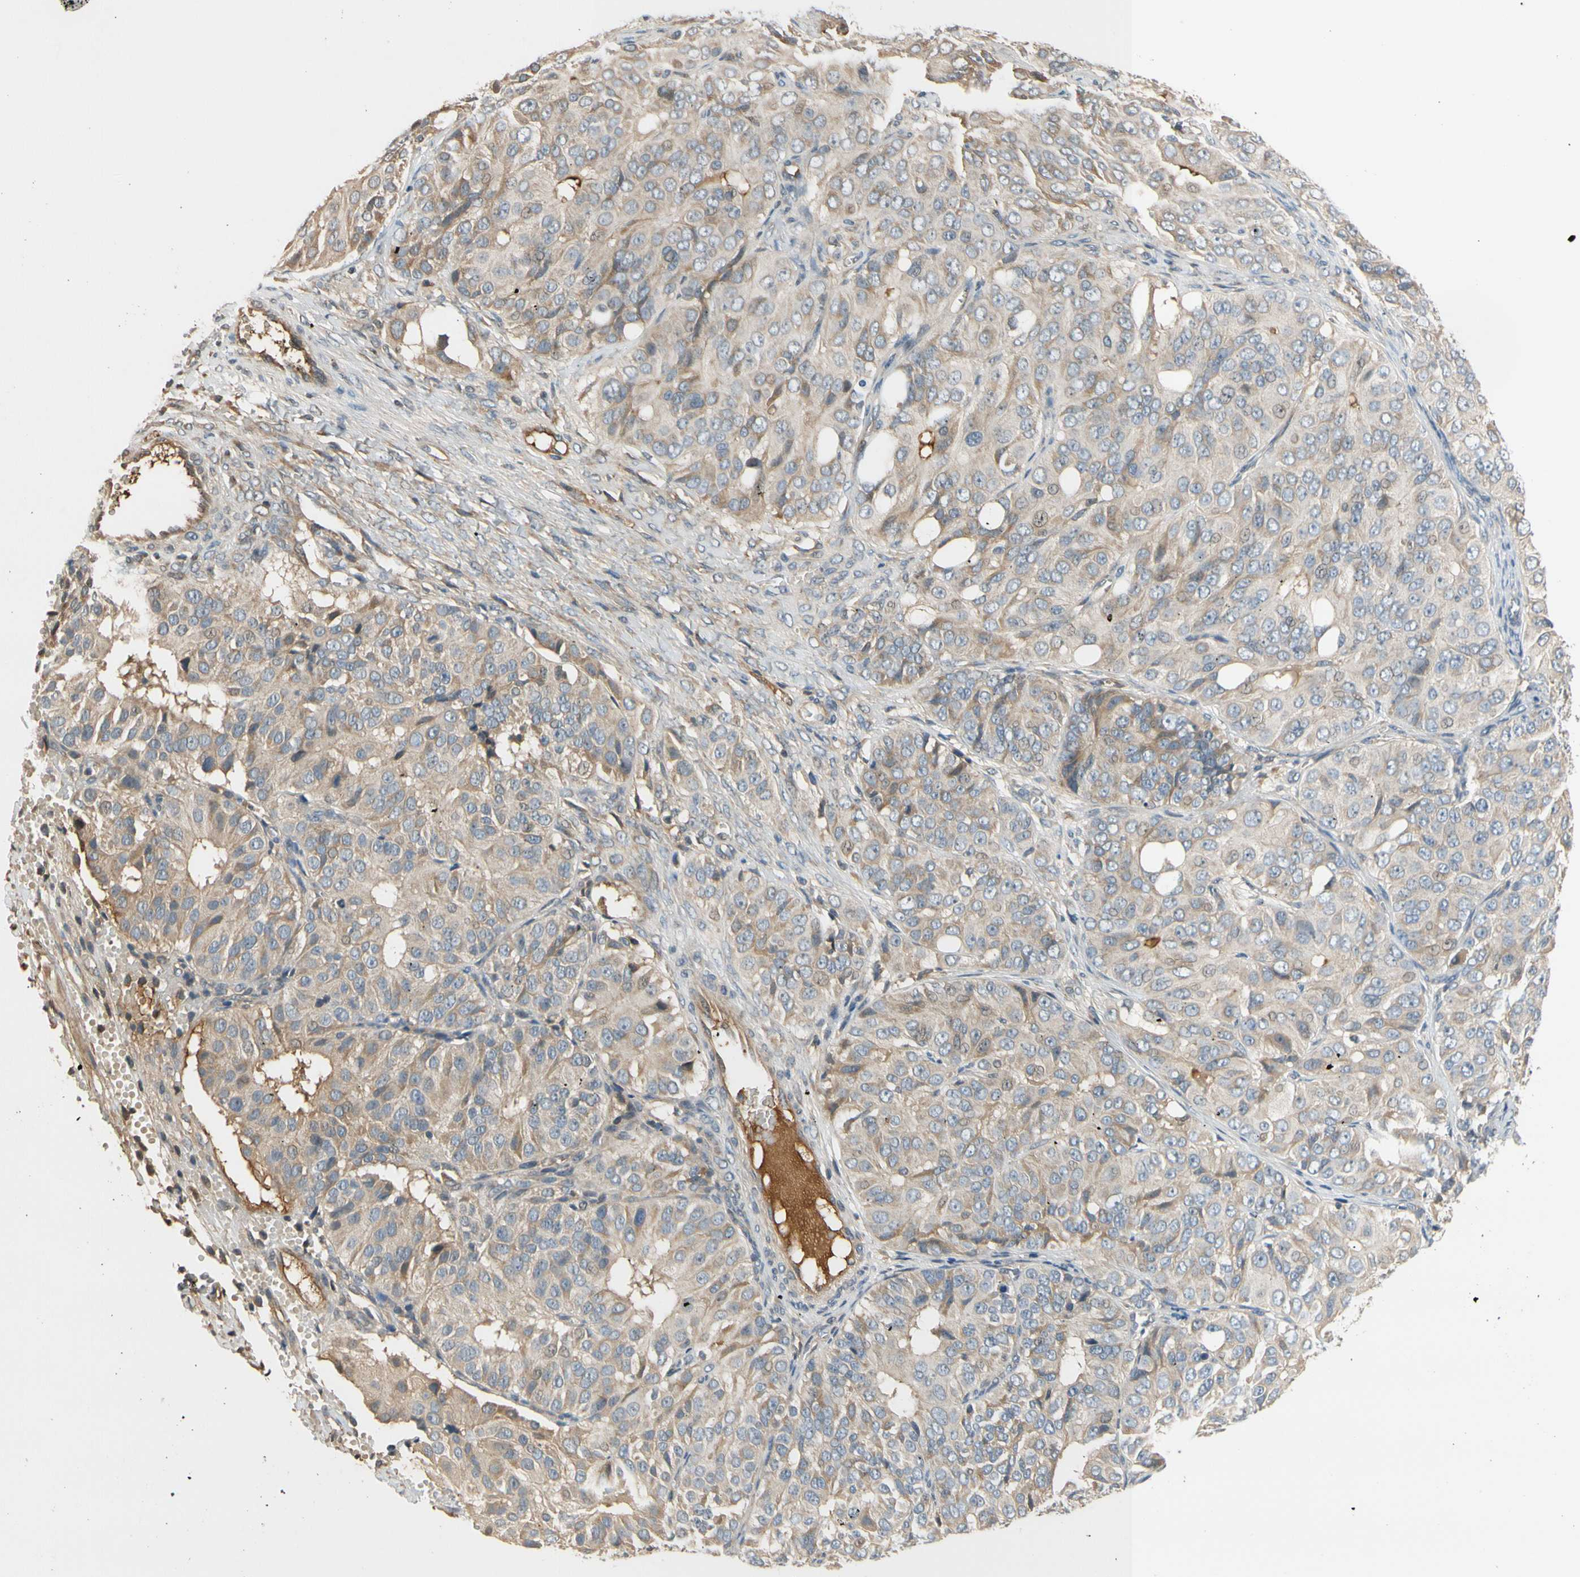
{"staining": {"intensity": "weak", "quantity": ">75%", "location": "cytoplasmic/membranous"}, "tissue": "ovarian cancer", "cell_type": "Tumor cells", "image_type": "cancer", "snomed": [{"axis": "morphology", "description": "Carcinoma, endometroid"}, {"axis": "topography", "description": "Ovary"}], "caption": "About >75% of tumor cells in ovarian cancer (endometroid carcinoma) display weak cytoplasmic/membranous protein staining as visualized by brown immunohistochemical staining.", "gene": "C4A", "patient": {"sex": "female", "age": 51}}